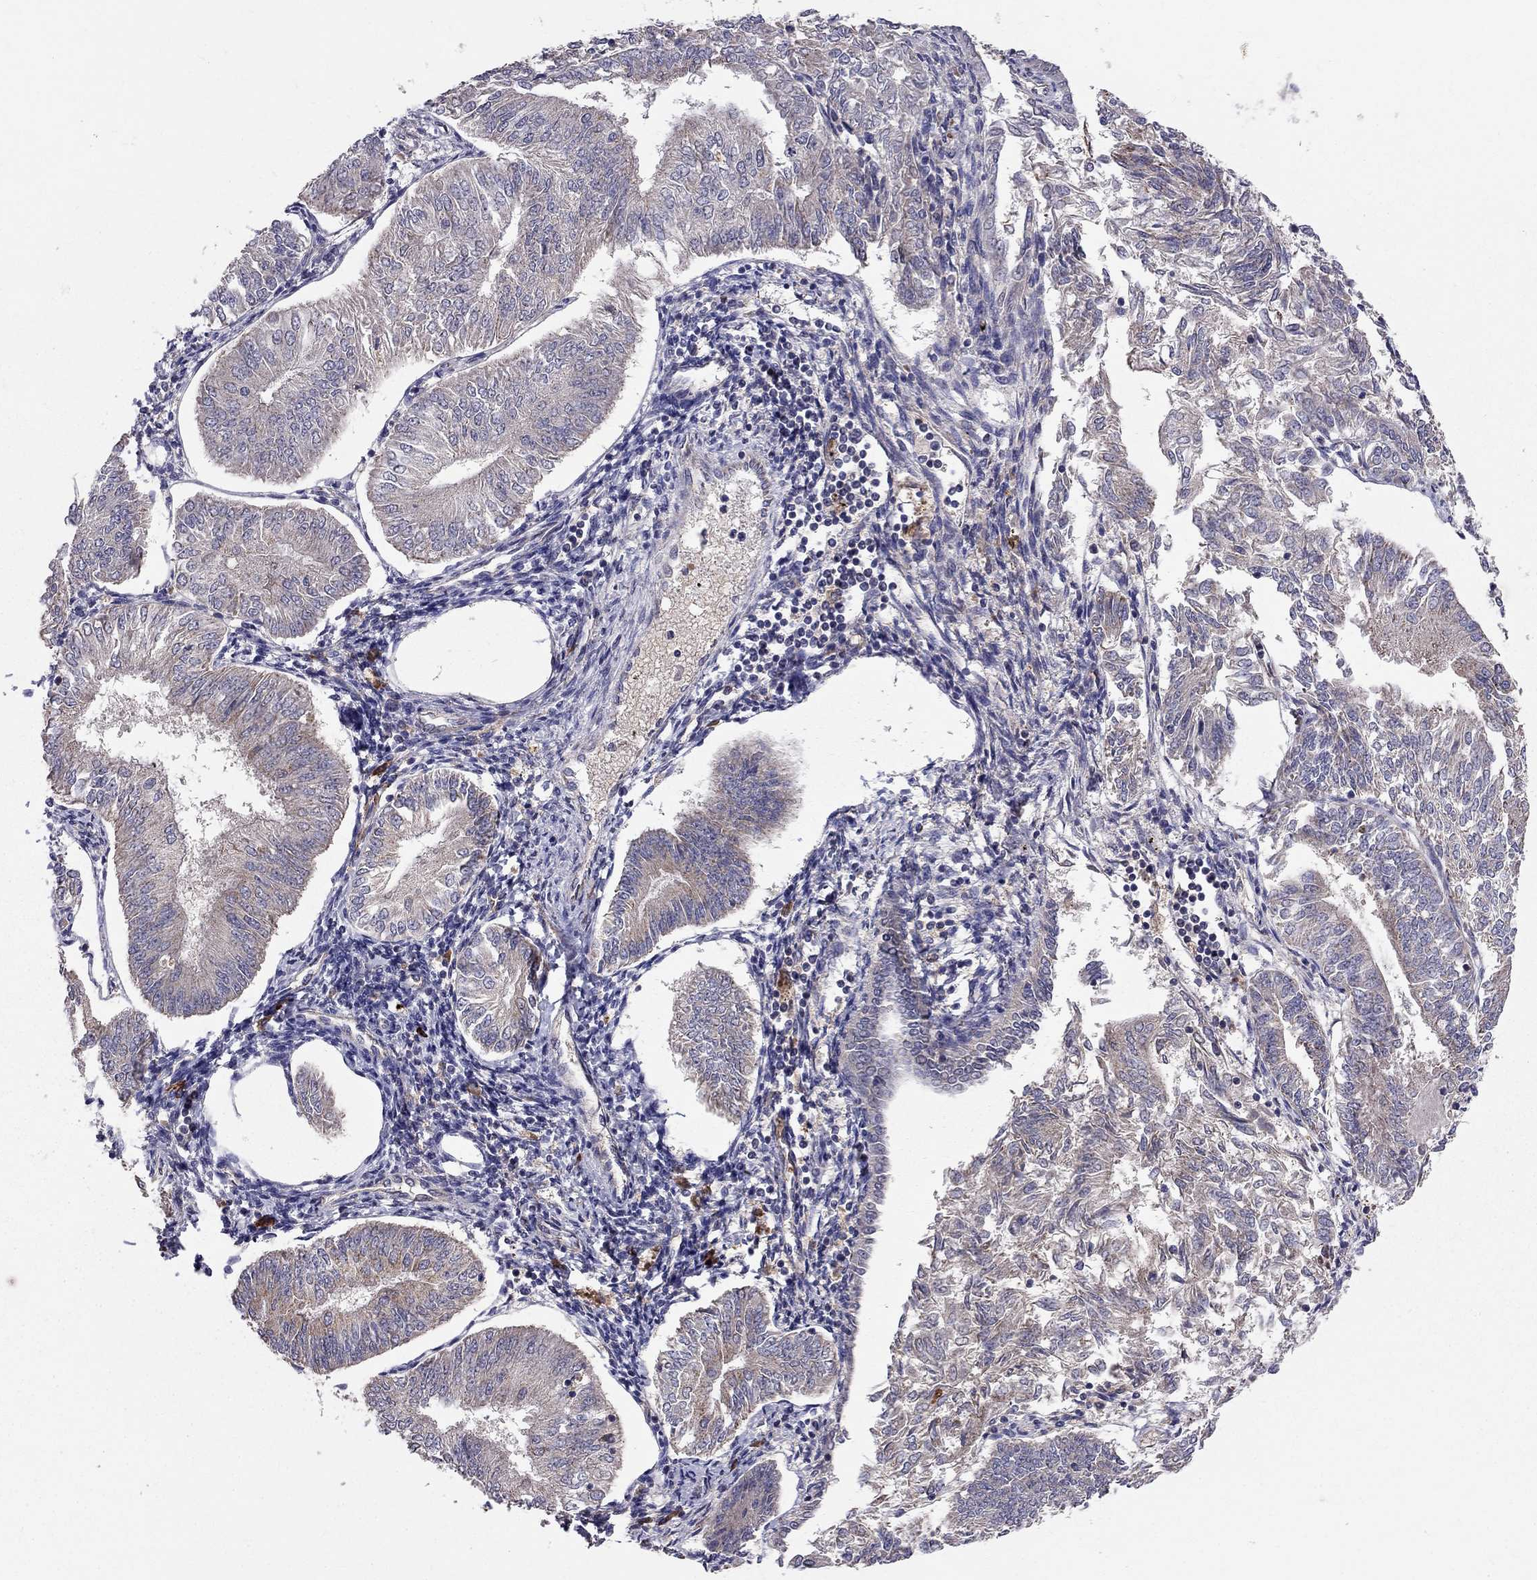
{"staining": {"intensity": "weak", "quantity": "25%-75%", "location": "cytoplasmic/membranous"}, "tissue": "endometrial cancer", "cell_type": "Tumor cells", "image_type": "cancer", "snomed": [{"axis": "morphology", "description": "Adenocarcinoma, NOS"}, {"axis": "topography", "description": "Endometrium"}], "caption": "IHC histopathology image of endometrial adenocarcinoma stained for a protein (brown), which exhibits low levels of weak cytoplasmic/membranous positivity in approximately 25%-75% of tumor cells.", "gene": "PIK3CG", "patient": {"sex": "female", "age": 58}}